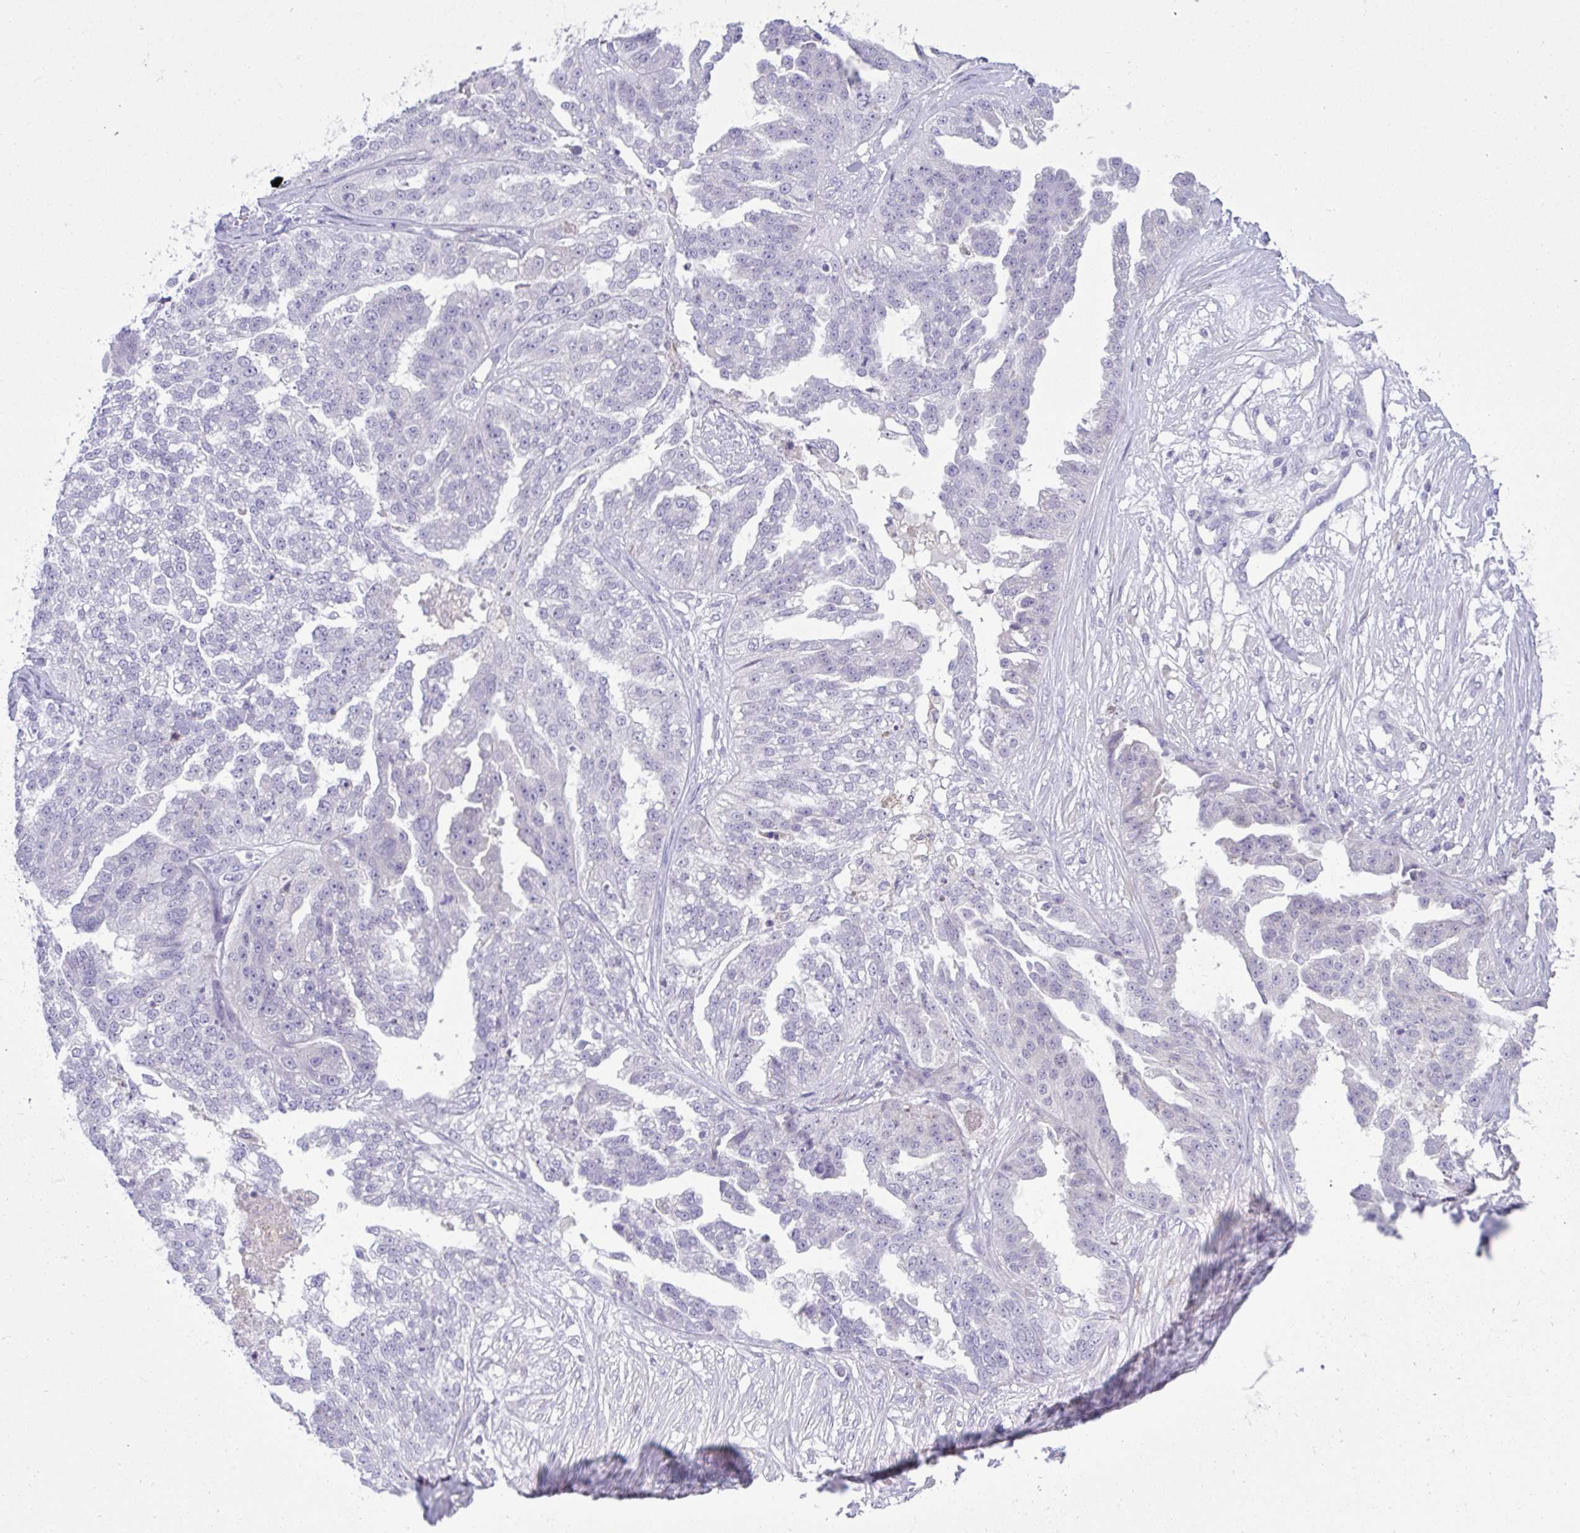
{"staining": {"intensity": "negative", "quantity": "none", "location": "none"}, "tissue": "ovarian cancer", "cell_type": "Tumor cells", "image_type": "cancer", "snomed": [{"axis": "morphology", "description": "Cystadenocarcinoma, serous, NOS"}, {"axis": "topography", "description": "Ovary"}], "caption": "Ovarian cancer stained for a protein using immunohistochemistry reveals no expression tumor cells.", "gene": "RGPD5", "patient": {"sex": "female", "age": 58}}